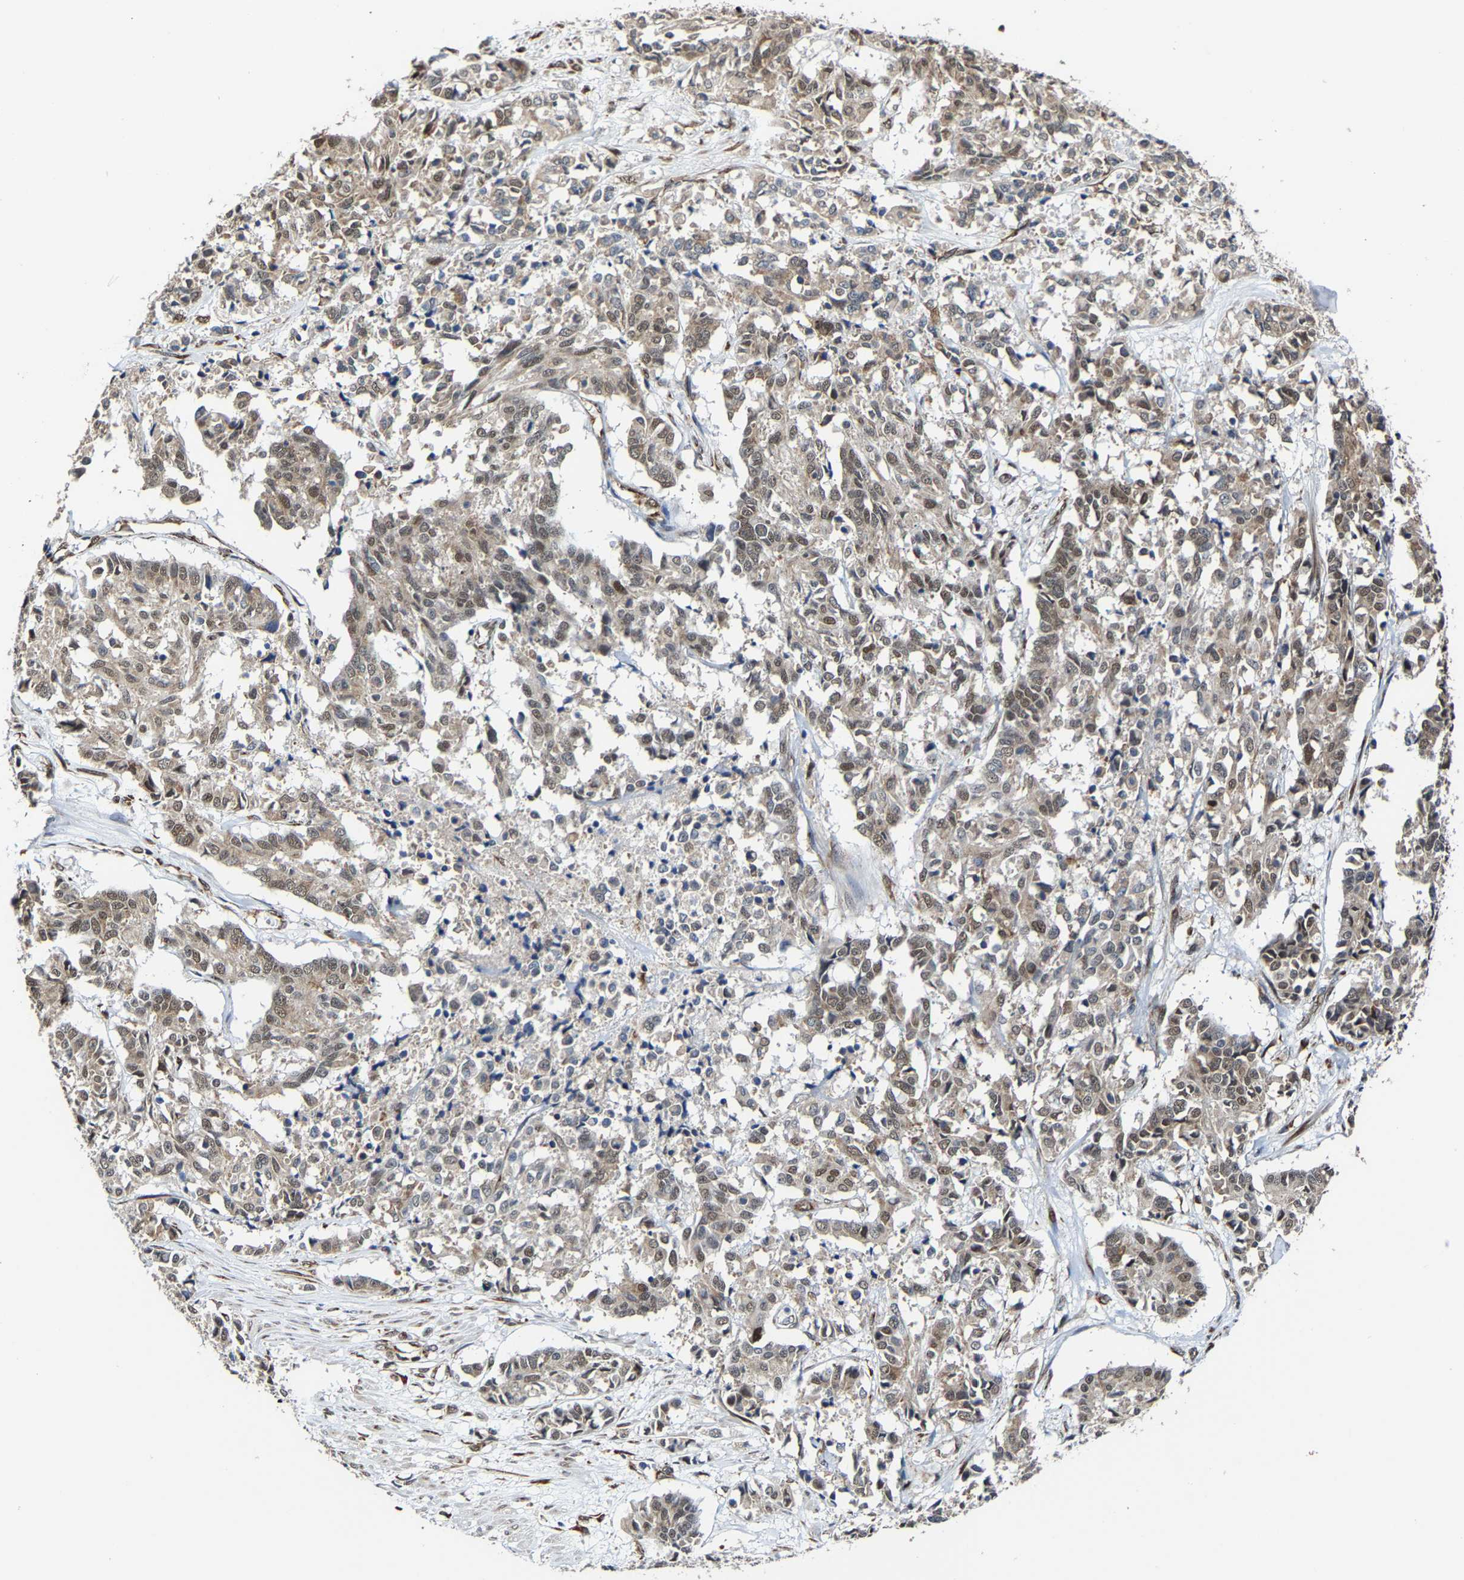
{"staining": {"intensity": "weak", "quantity": ">75%", "location": "cytoplasmic/membranous,nuclear"}, "tissue": "cervical cancer", "cell_type": "Tumor cells", "image_type": "cancer", "snomed": [{"axis": "morphology", "description": "Squamous cell carcinoma, NOS"}, {"axis": "topography", "description": "Cervix"}], "caption": "Squamous cell carcinoma (cervical) was stained to show a protein in brown. There is low levels of weak cytoplasmic/membranous and nuclear positivity in approximately >75% of tumor cells.", "gene": "METTL1", "patient": {"sex": "female", "age": 35}}